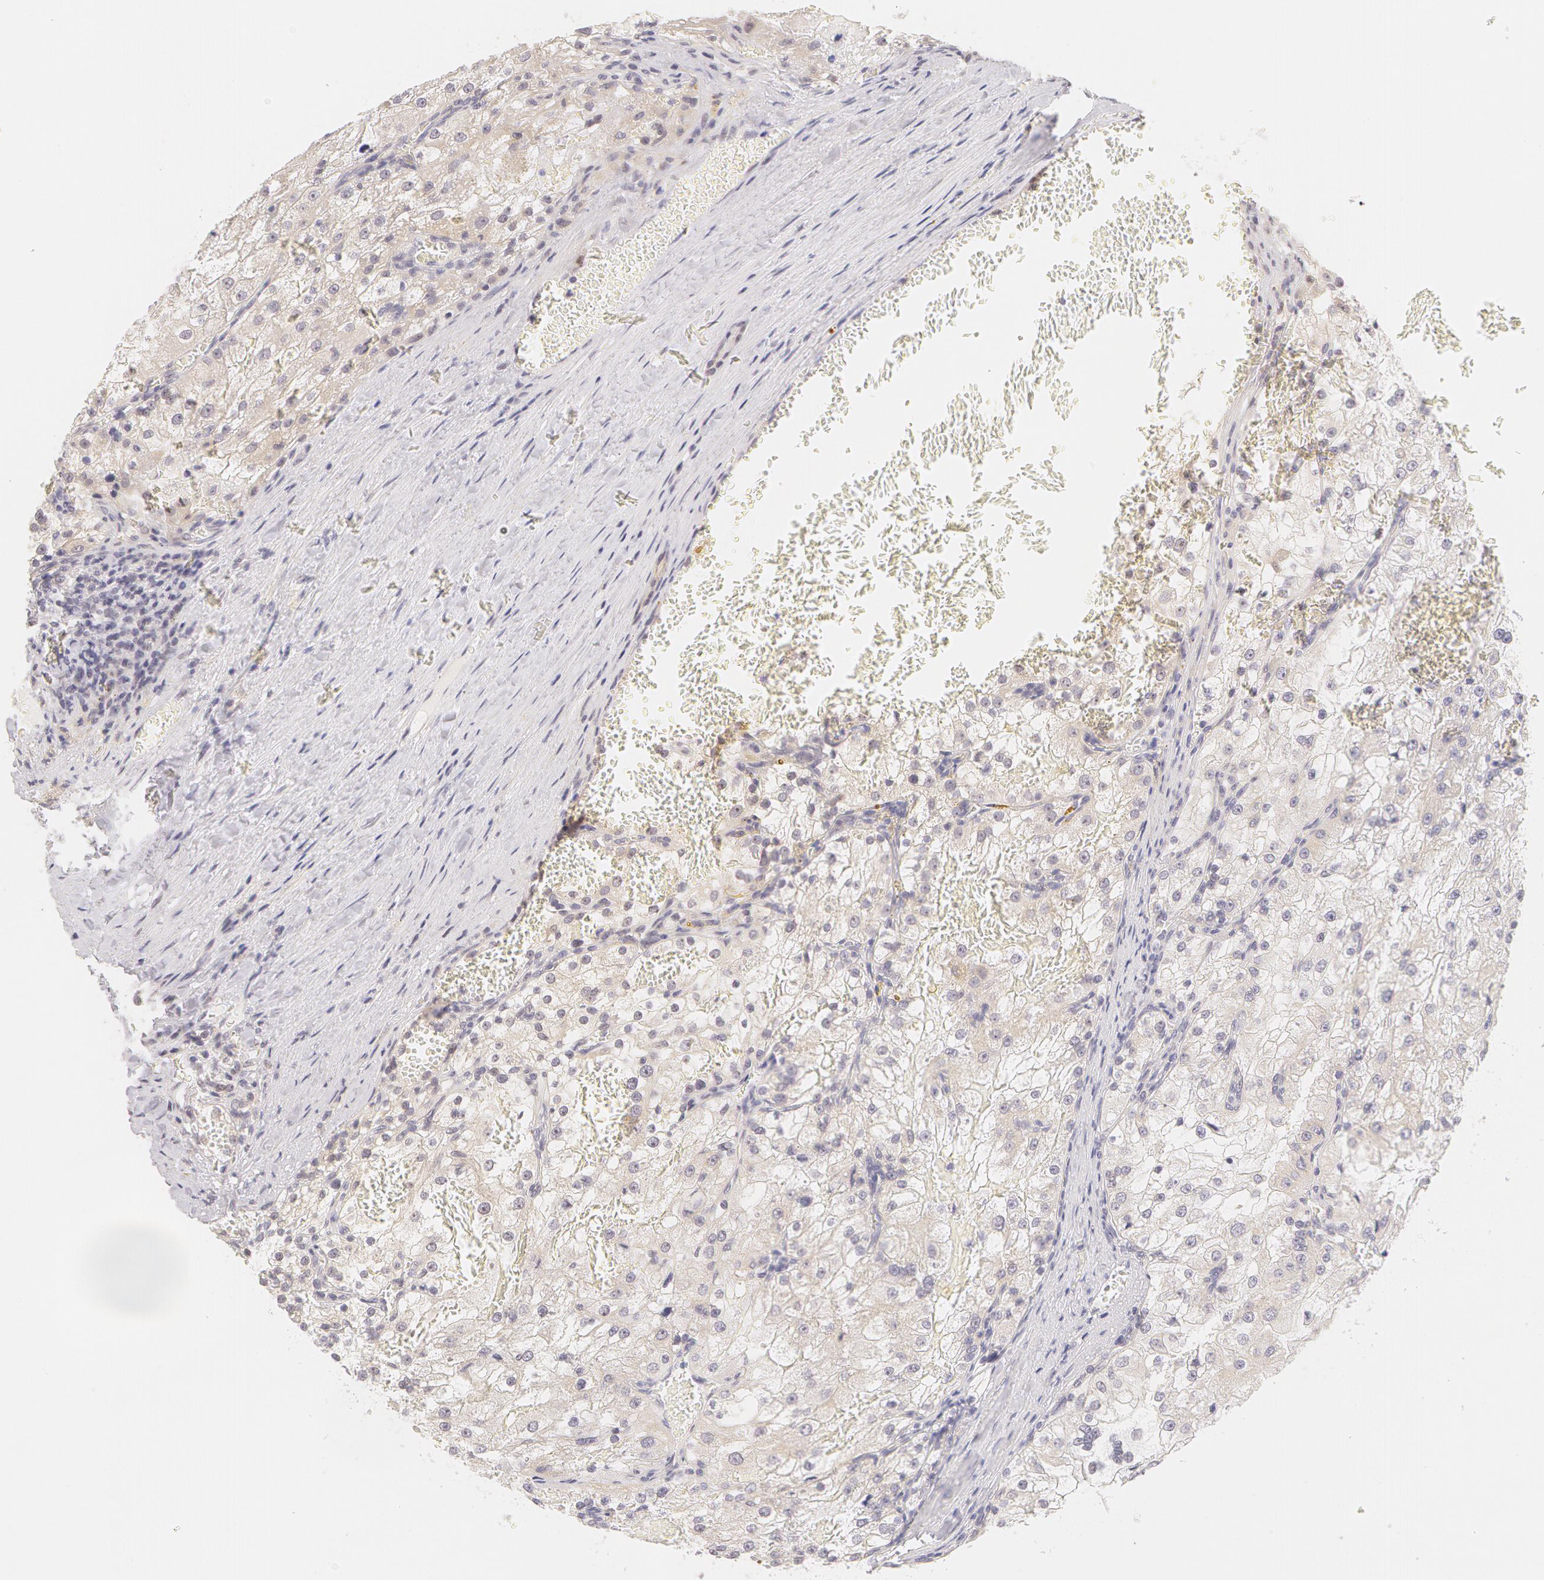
{"staining": {"intensity": "negative", "quantity": "none", "location": "none"}, "tissue": "renal cancer", "cell_type": "Tumor cells", "image_type": "cancer", "snomed": [{"axis": "morphology", "description": "Adenocarcinoma, NOS"}, {"axis": "topography", "description": "Kidney"}], "caption": "Immunohistochemical staining of renal cancer (adenocarcinoma) demonstrates no significant positivity in tumor cells.", "gene": "ZNF597", "patient": {"sex": "female", "age": 74}}